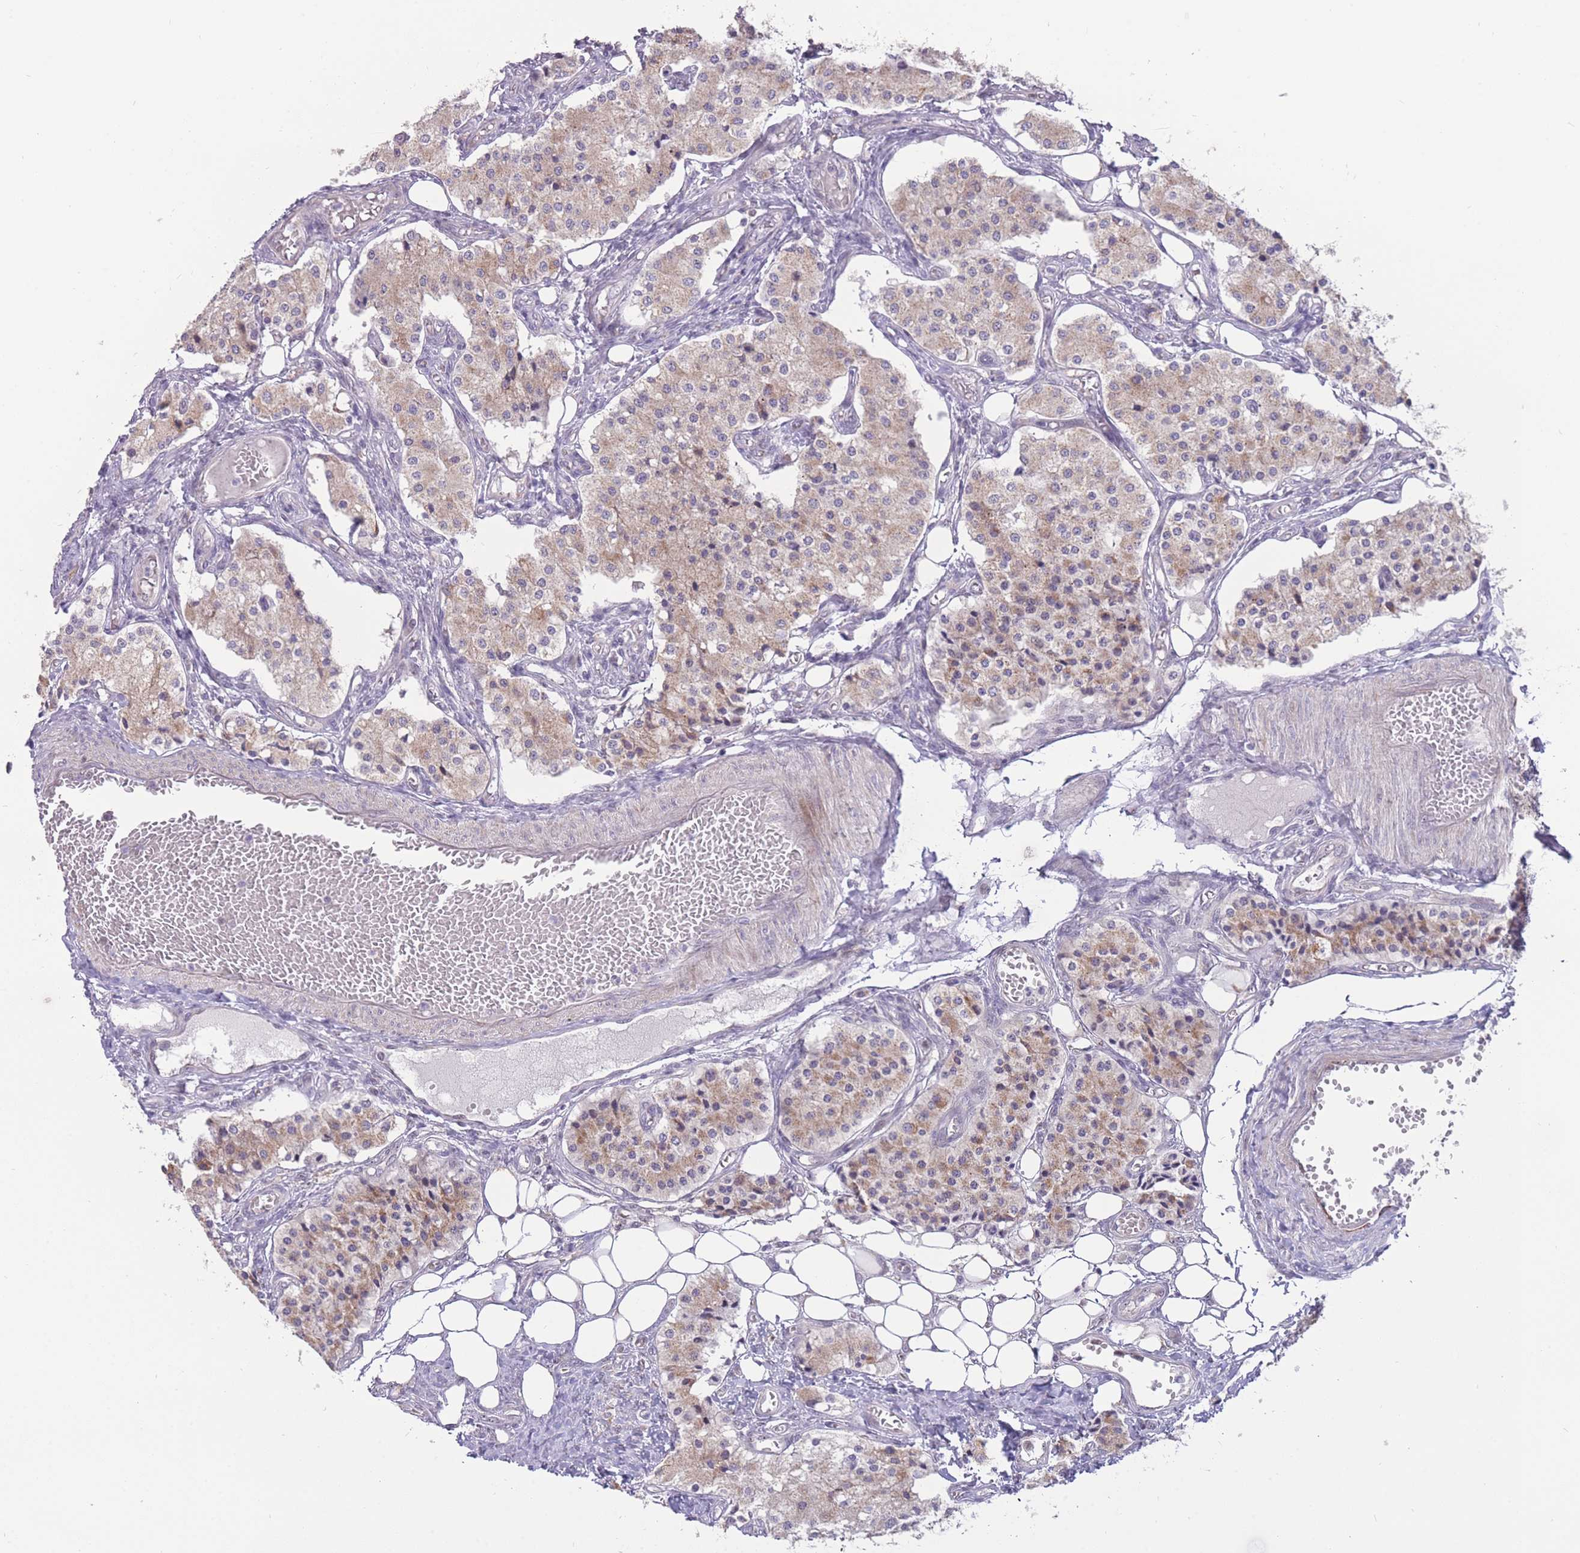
{"staining": {"intensity": "weak", "quantity": ">75%", "location": "cytoplasmic/membranous"}, "tissue": "carcinoid", "cell_type": "Tumor cells", "image_type": "cancer", "snomed": [{"axis": "morphology", "description": "Carcinoid, malignant, NOS"}, {"axis": "topography", "description": "Colon"}], "caption": "The immunohistochemical stain shows weak cytoplasmic/membranous staining in tumor cells of carcinoid (malignant) tissue.", "gene": "MCIDAS", "patient": {"sex": "female", "age": 52}}